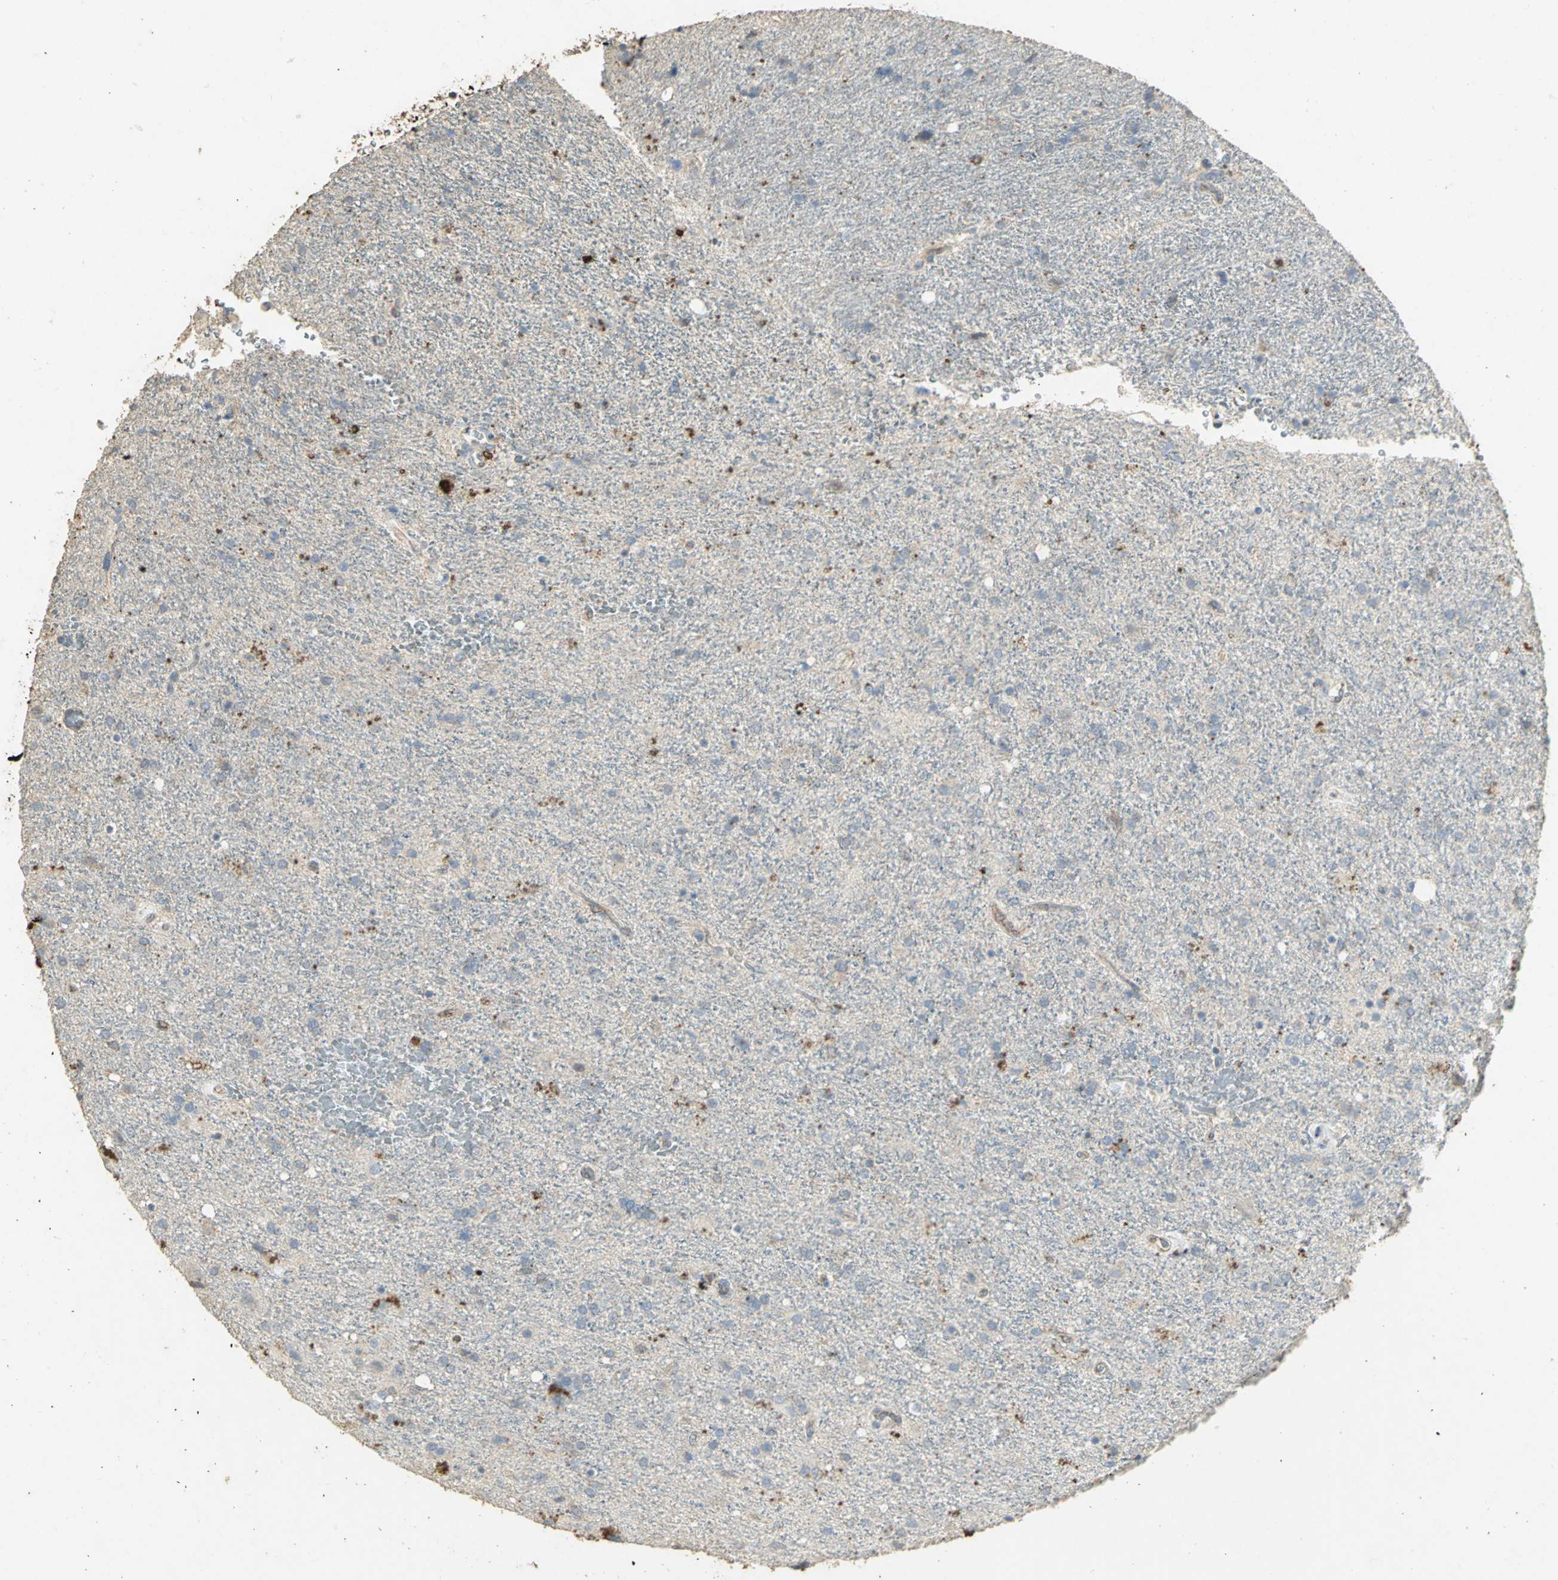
{"staining": {"intensity": "moderate", "quantity": "<25%", "location": "cytoplasmic/membranous"}, "tissue": "glioma", "cell_type": "Tumor cells", "image_type": "cancer", "snomed": [{"axis": "morphology", "description": "Normal tissue, NOS"}, {"axis": "morphology", "description": "Glioma, malignant, High grade"}, {"axis": "topography", "description": "Cerebral cortex"}], "caption": "Glioma stained with a protein marker demonstrates moderate staining in tumor cells.", "gene": "ASB9", "patient": {"sex": "male", "age": 56}}